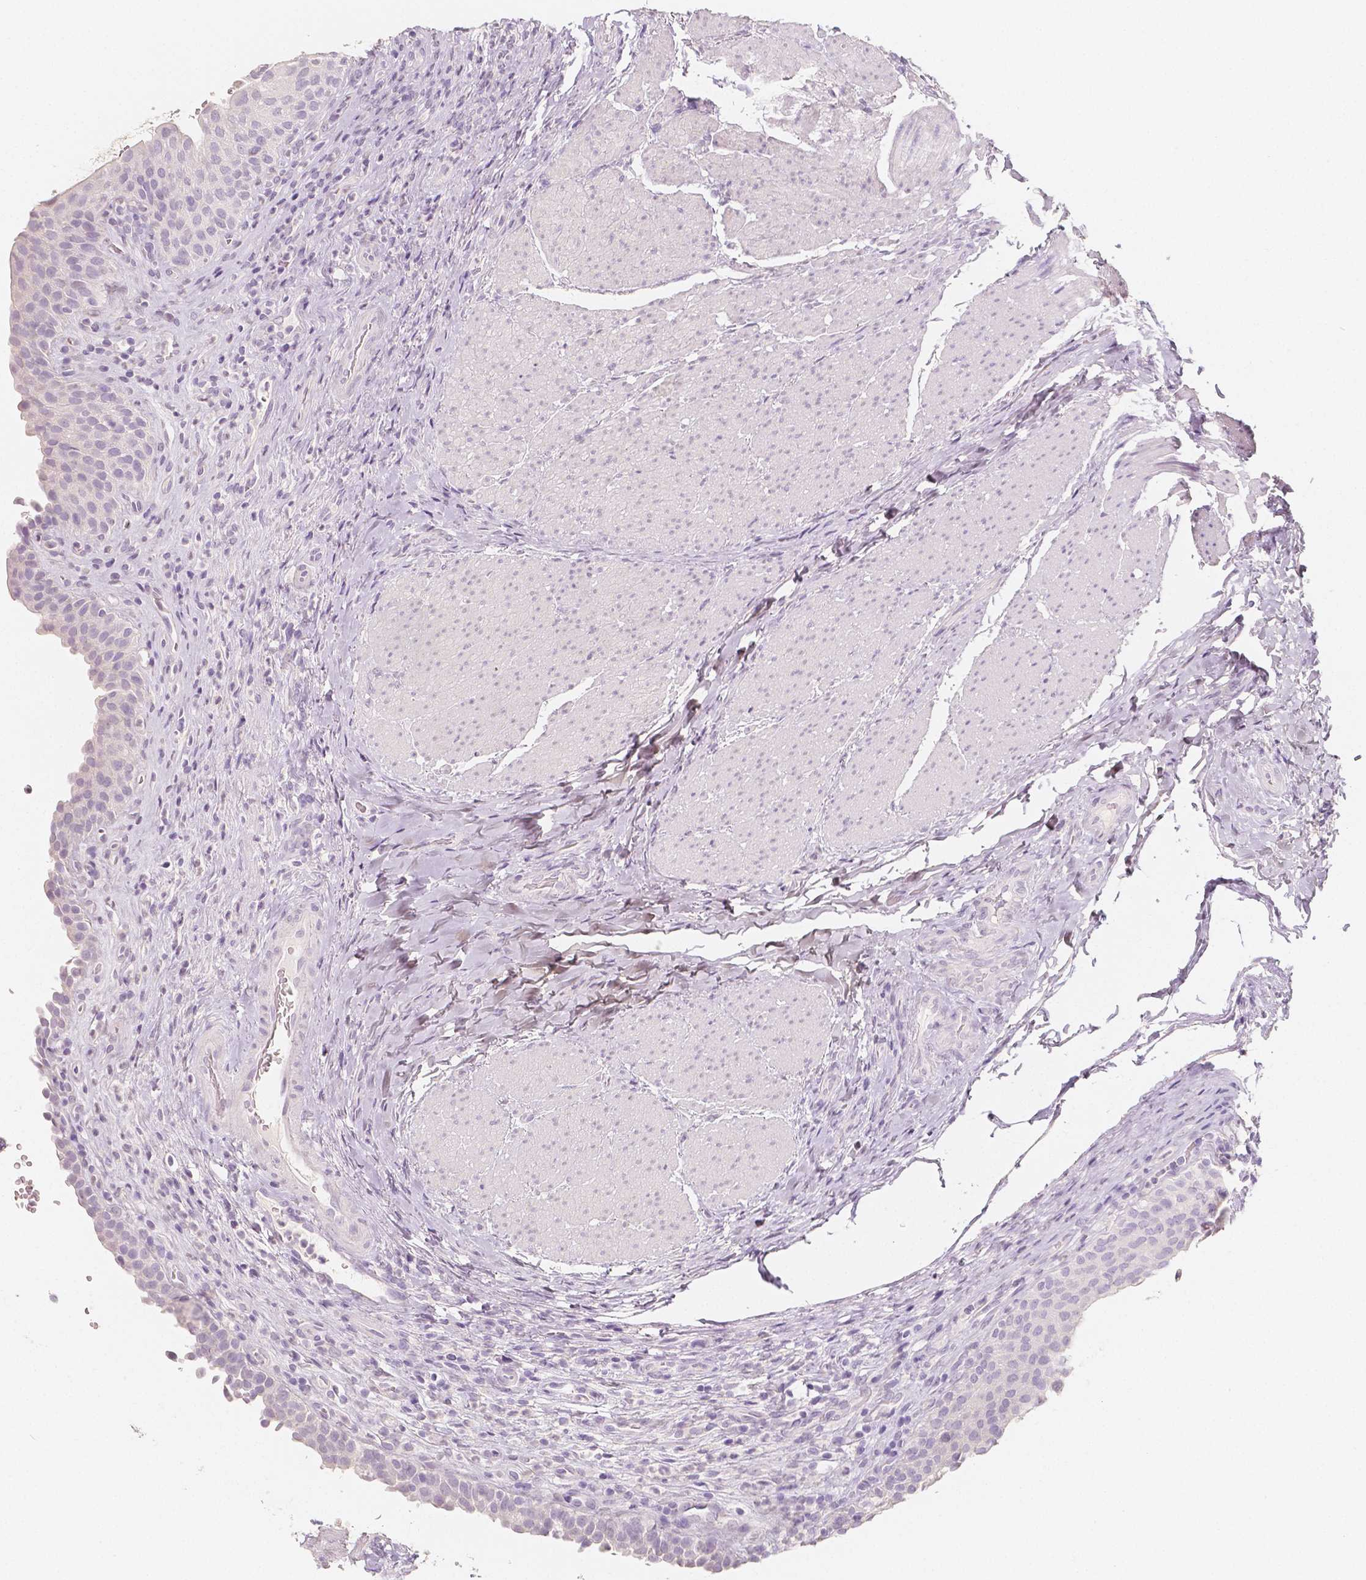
{"staining": {"intensity": "negative", "quantity": "none", "location": "none"}, "tissue": "urinary bladder", "cell_type": "Urothelial cells", "image_type": "normal", "snomed": [{"axis": "morphology", "description": "Normal tissue, NOS"}, {"axis": "topography", "description": "Urinary bladder"}, {"axis": "topography", "description": "Peripheral nerve tissue"}], "caption": "Immunohistochemistry image of normal urinary bladder stained for a protein (brown), which demonstrates no positivity in urothelial cells.", "gene": "NECAB2", "patient": {"sex": "male", "age": 66}}